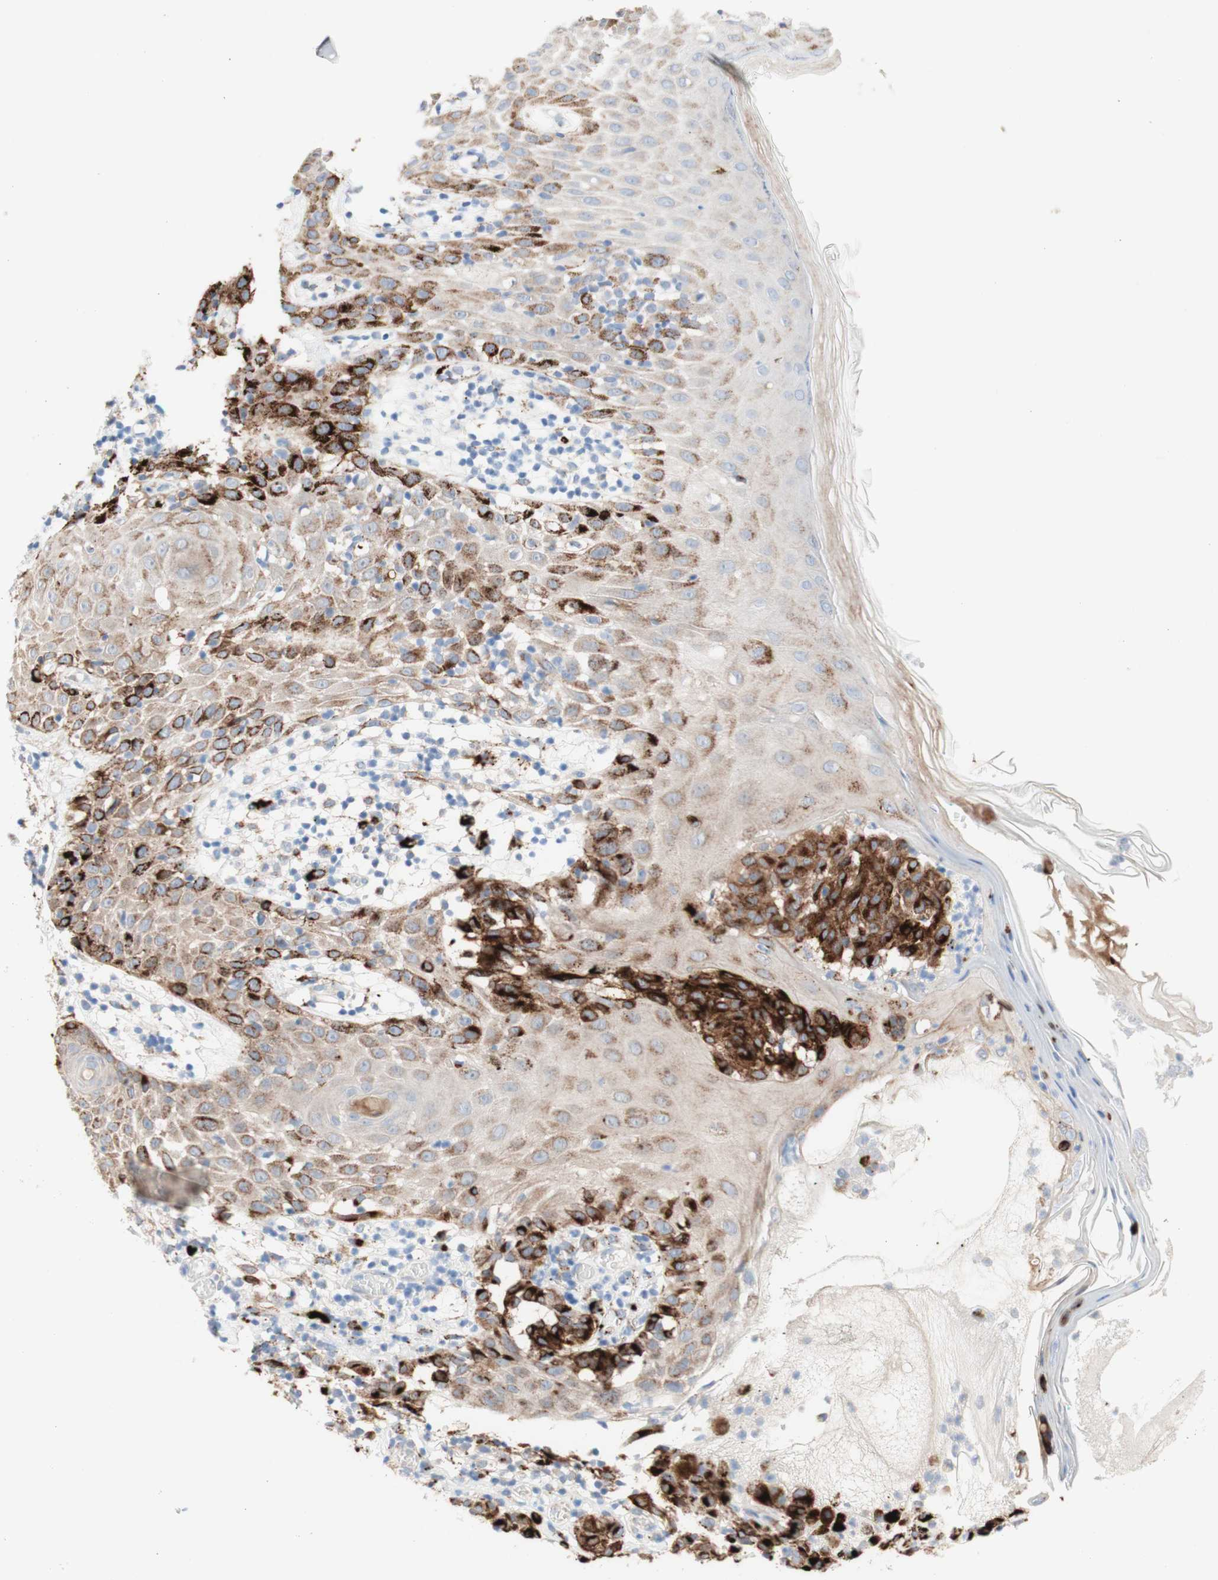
{"staining": {"intensity": "strong", "quantity": "25%-75%", "location": "cytoplasmic/membranous"}, "tissue": "melanoma", "cell_type": "Tumor cells", "image_type": "cancer", "snomed": [{"axis": "morphology", "description": "Malignant melanoma, NOS"}, {"axis": "topography", "description": "Skin"}], "caption": "DAB (3,3'-diaminobenzidine) immunohistochemical staining of human melanoma displays strong cytoplasmic/membranous protein staining in about 25%-75% of tumor cells.", "gene": "URB2", "patient": {"sex": "female", "age": 46}}